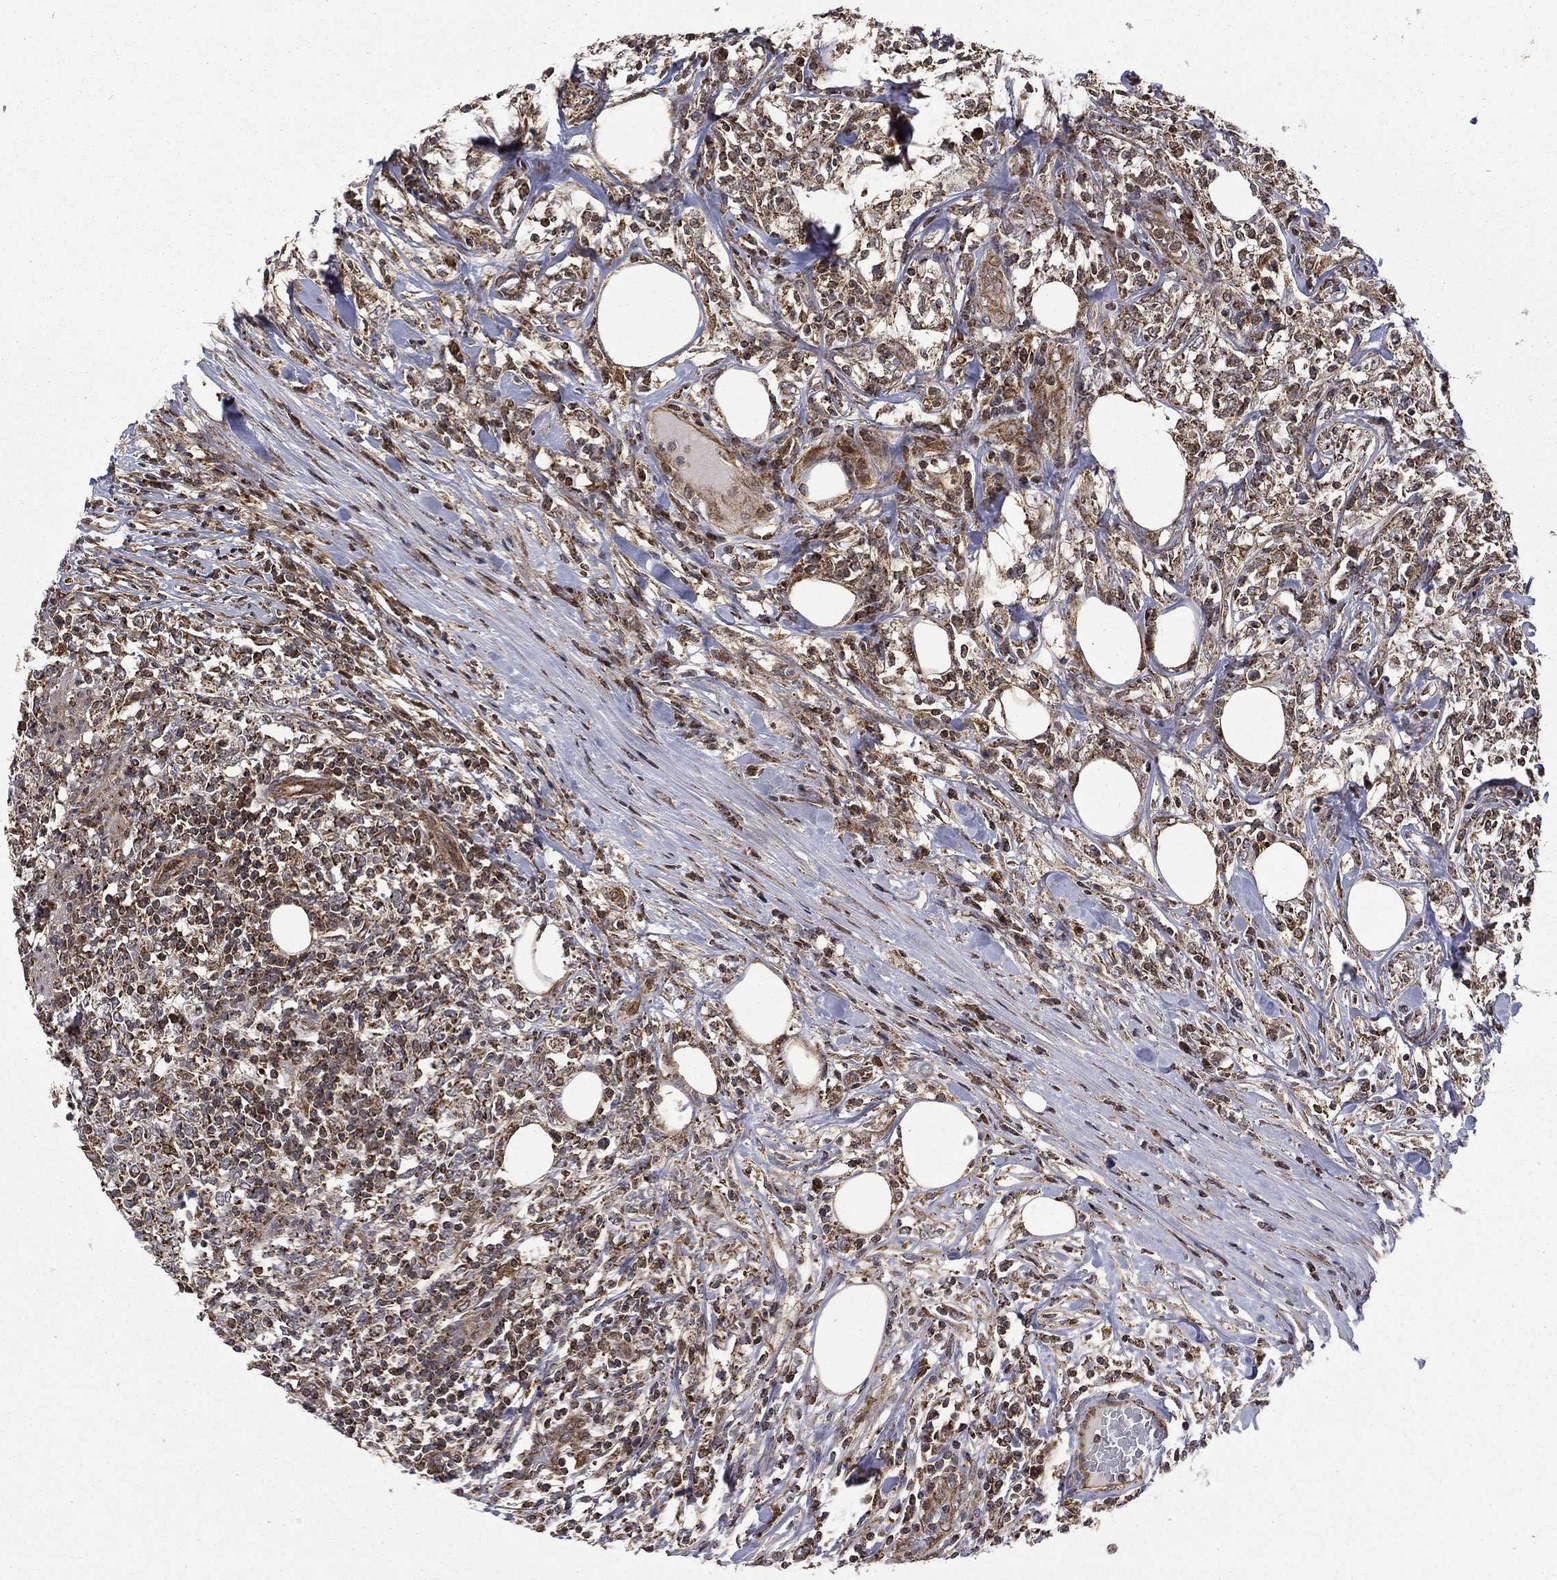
{"staining": {"intensity": "moderate", "quantity": ">75%", "location": "cytoplasmic/membranous"}, "tissue": "lymphoma", "cell_type": "Tumor cells", "image_type": "cancer", "snomed": [{"axis": "morphology", "description": "Malignant lymphoma, non-Hodgkin's type, High grade"}, {"axis": "topography", "description": "Lymph node"}], "caption": "Tumor cells demonstrate medium levels of moderate cytoplasmic/membranous staining in about >75% of cells in human malignant lymphoma, non-Hodgkin's type (high-grade).", "gene": "GIMAP6", "patient": {"sex": "female", "age": 84}}